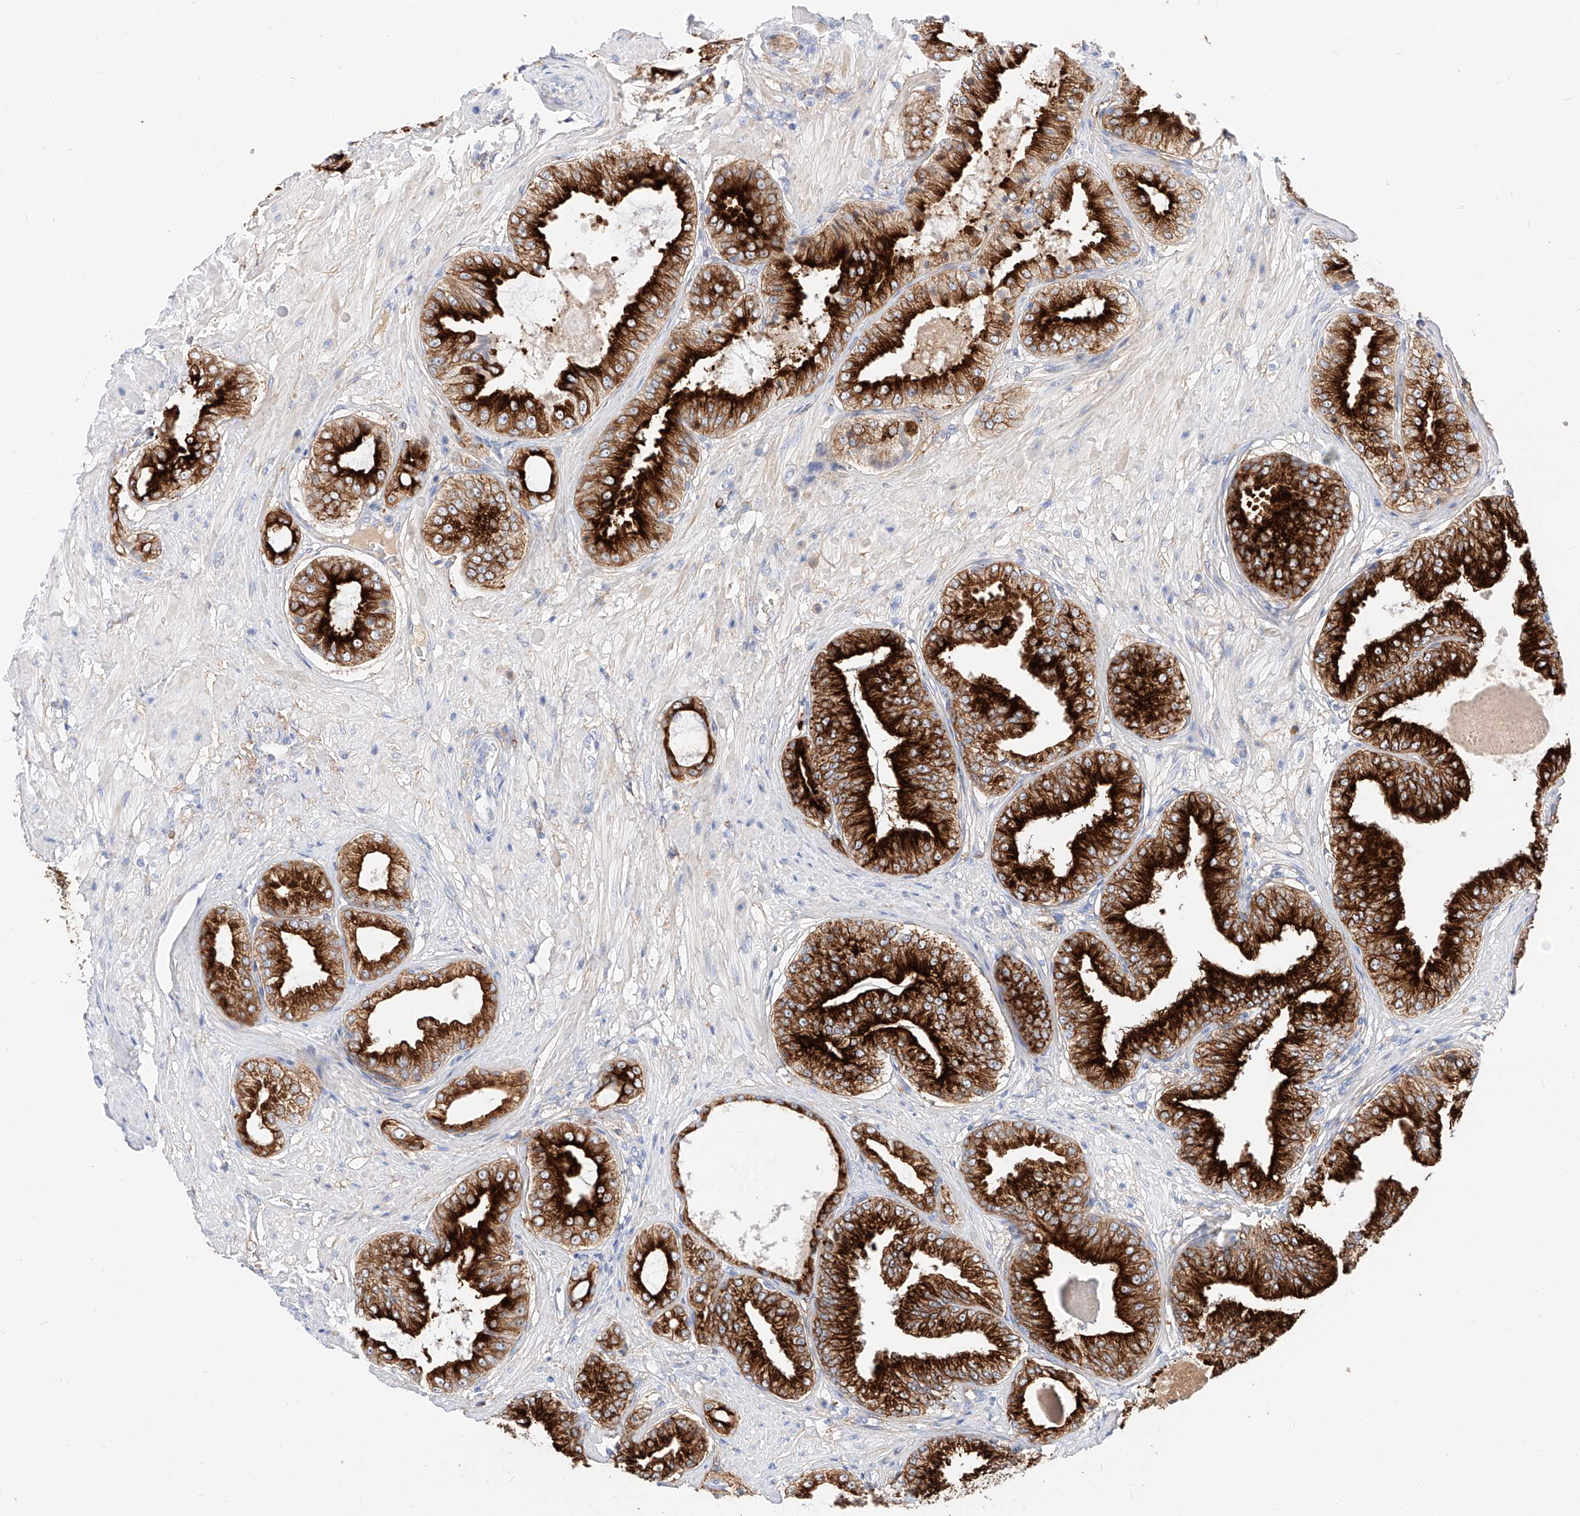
{"staining": {"intensity": "strong", "quantity": ">75%", "location": "cytoplasmic/membranous"}, "tissue": "prostate cancer", "cell_type": "Tumor cells", "image_type": "cancer", "snomed": [{"axis": "morphology", "description": "Adenocarcinoma, Low grade"}, {"axis": "topography", "description": "Prostate"}], "caption": "Prostate cancer (adenocarcinoma (low-grade)) stained with a brown dye displays strong cytoplasmic/membranous positive positivity in approximately >75% of tumor cells.", "gene": "MAP7", "patient": {"sex": "male", "age": 63}}